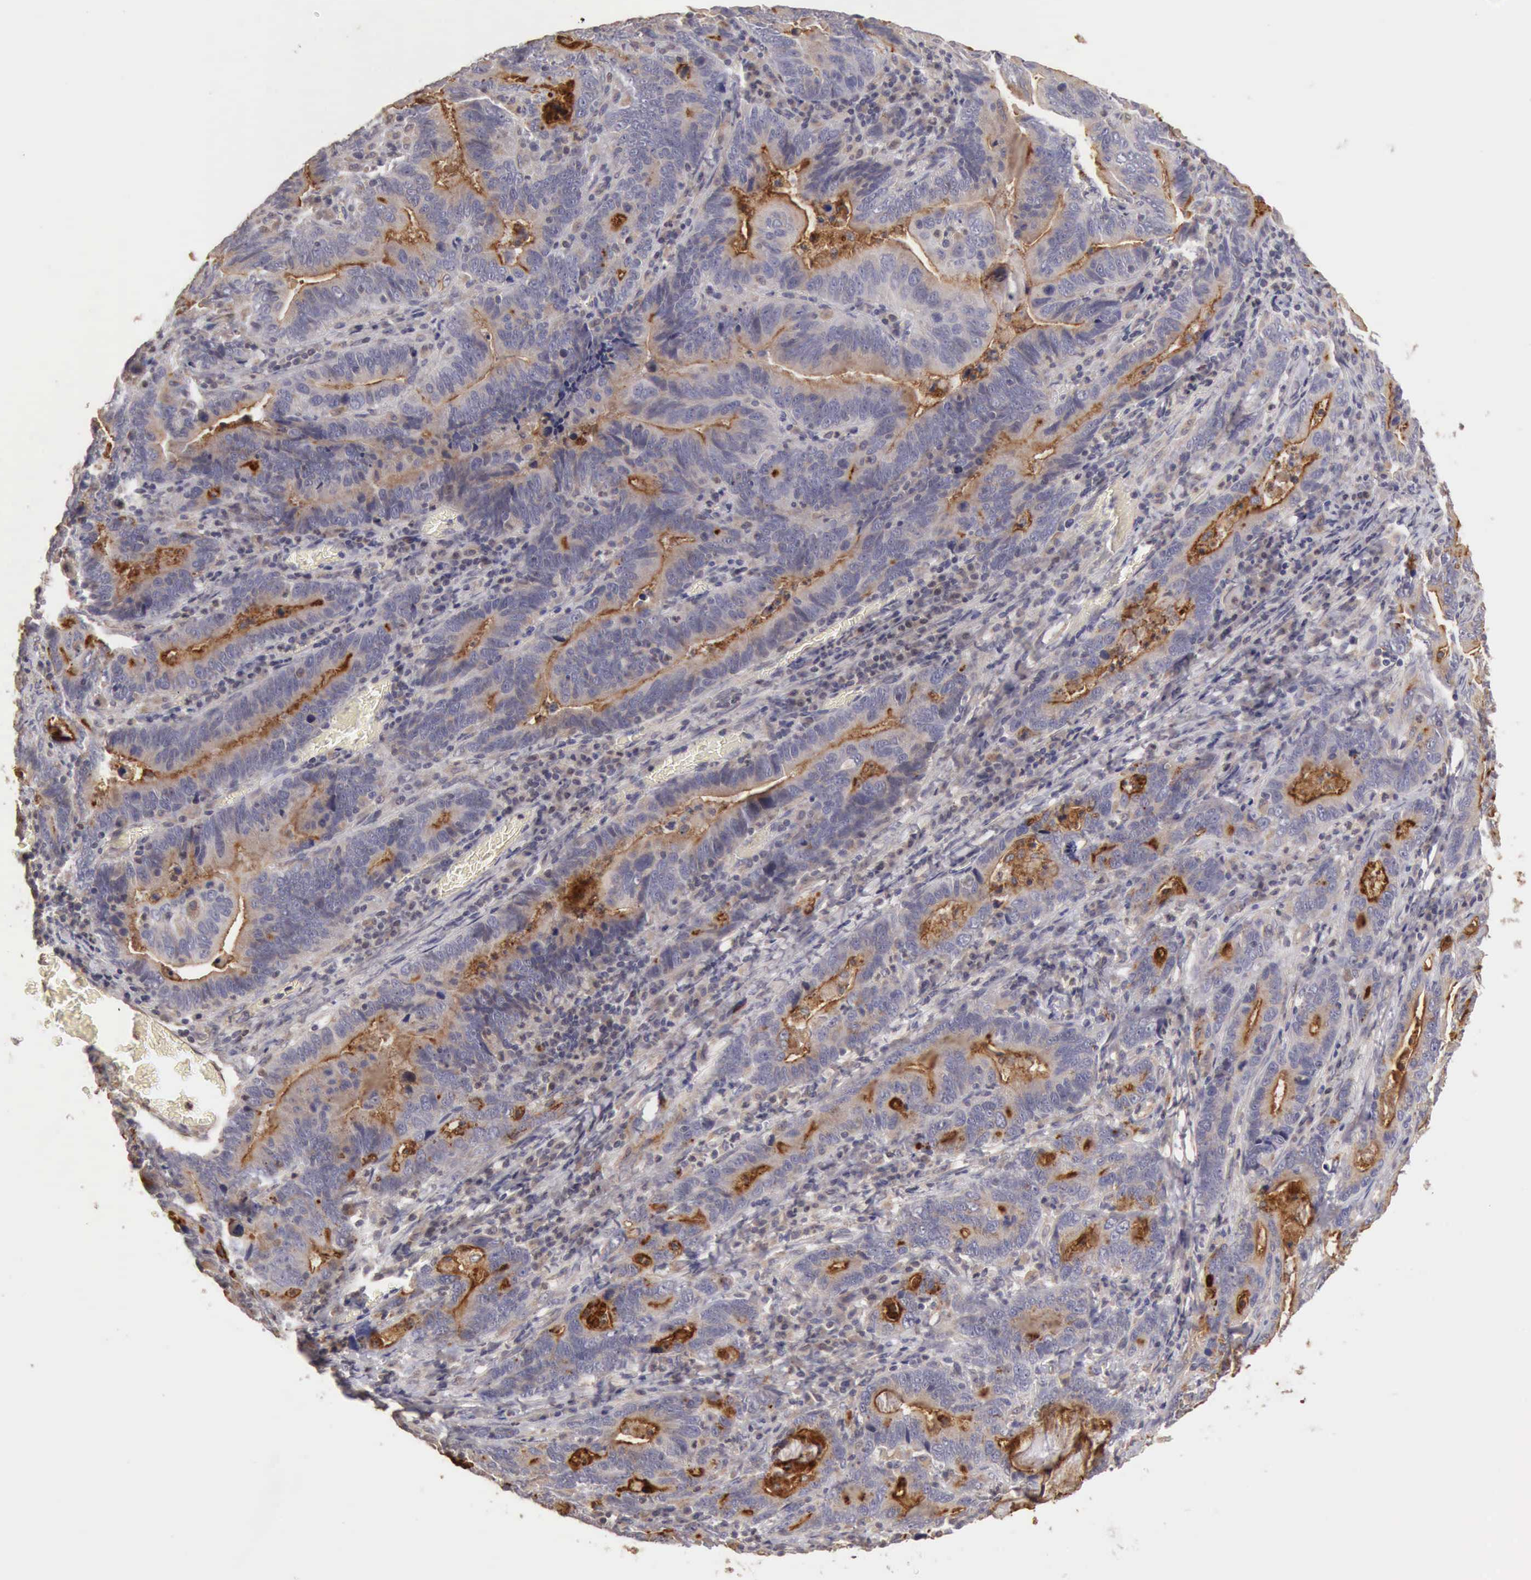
{"staining": {"intensity": "negative", "quantity": "none", "location": "none"}, "tissue": "stomach cancer", "cell_type": "Tumor cells", "image_type": "cancer", "snomed": [{"axis": "morphology", "description": "Adenocarcinoma, NOS"}, {"axis": "topography", "description": "Stomach, upper"}], "caption": "Tumor cells are negative for brown protein staining in adenocarcinoma (stomach).", "gene": "BMX", "patient": {"sex": "male", "age": 63}}